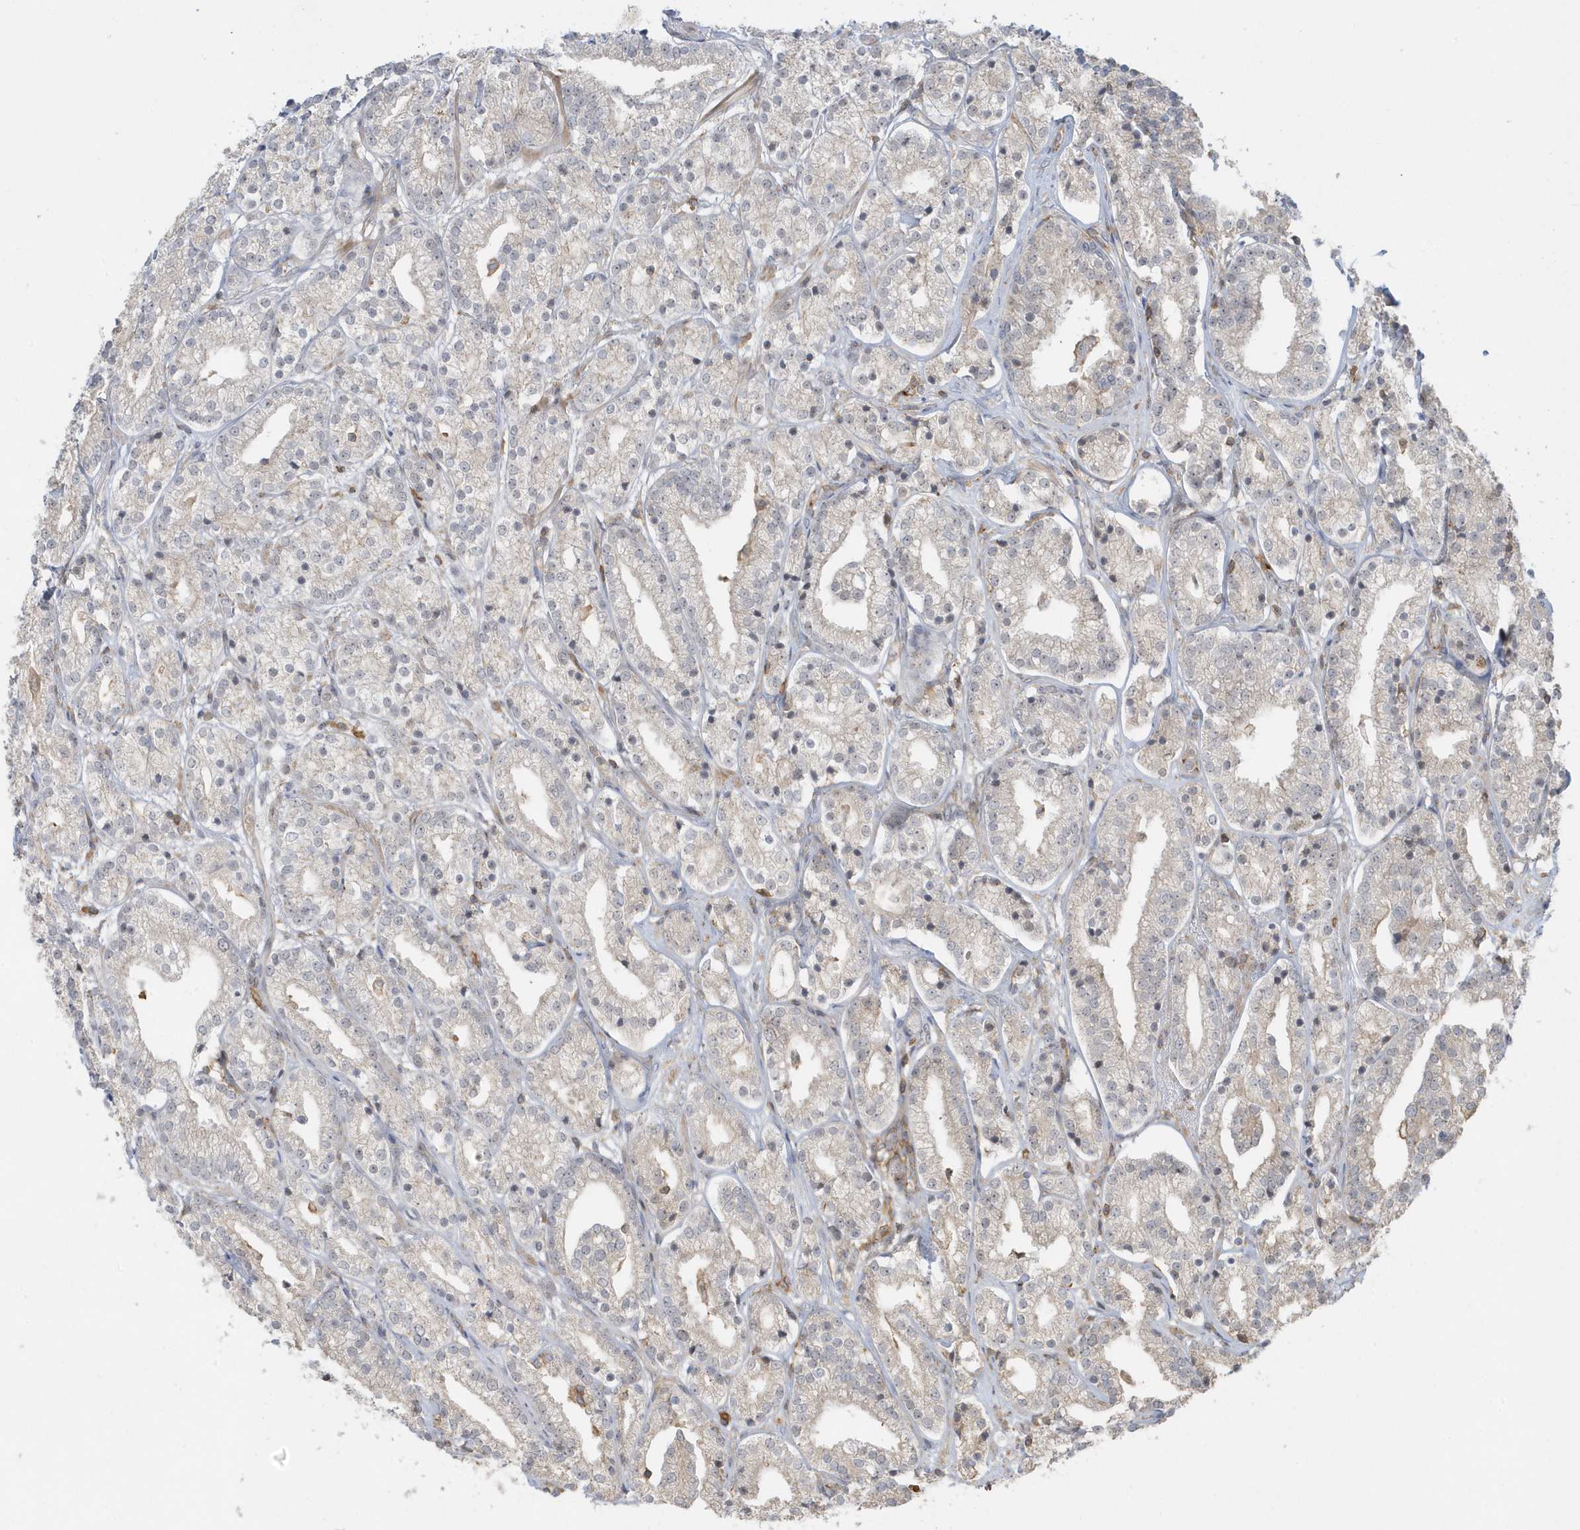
{"staining": {"intensity": "weak", "quantity": "25%-75%", "location": "cytoplasmic/membranous,nuclear"}, "tissue": "prostate cancer", "cell_type": "Tumor cells", "image_type": "cancer", "snomed": [{"axis": "morphology", "description": "Adenocarcinoma, High grade"}, {"axis": "topography", "description": "Prostate"}], "caption": "This is an image of immunohistochemistry staining of prostate cancer, which shows weak expression in the cytoplasmic/membranous and nuclear of tumor cells.", "gene": "ZBTB8A", "patient": {"sex": "male", "age": 69}}